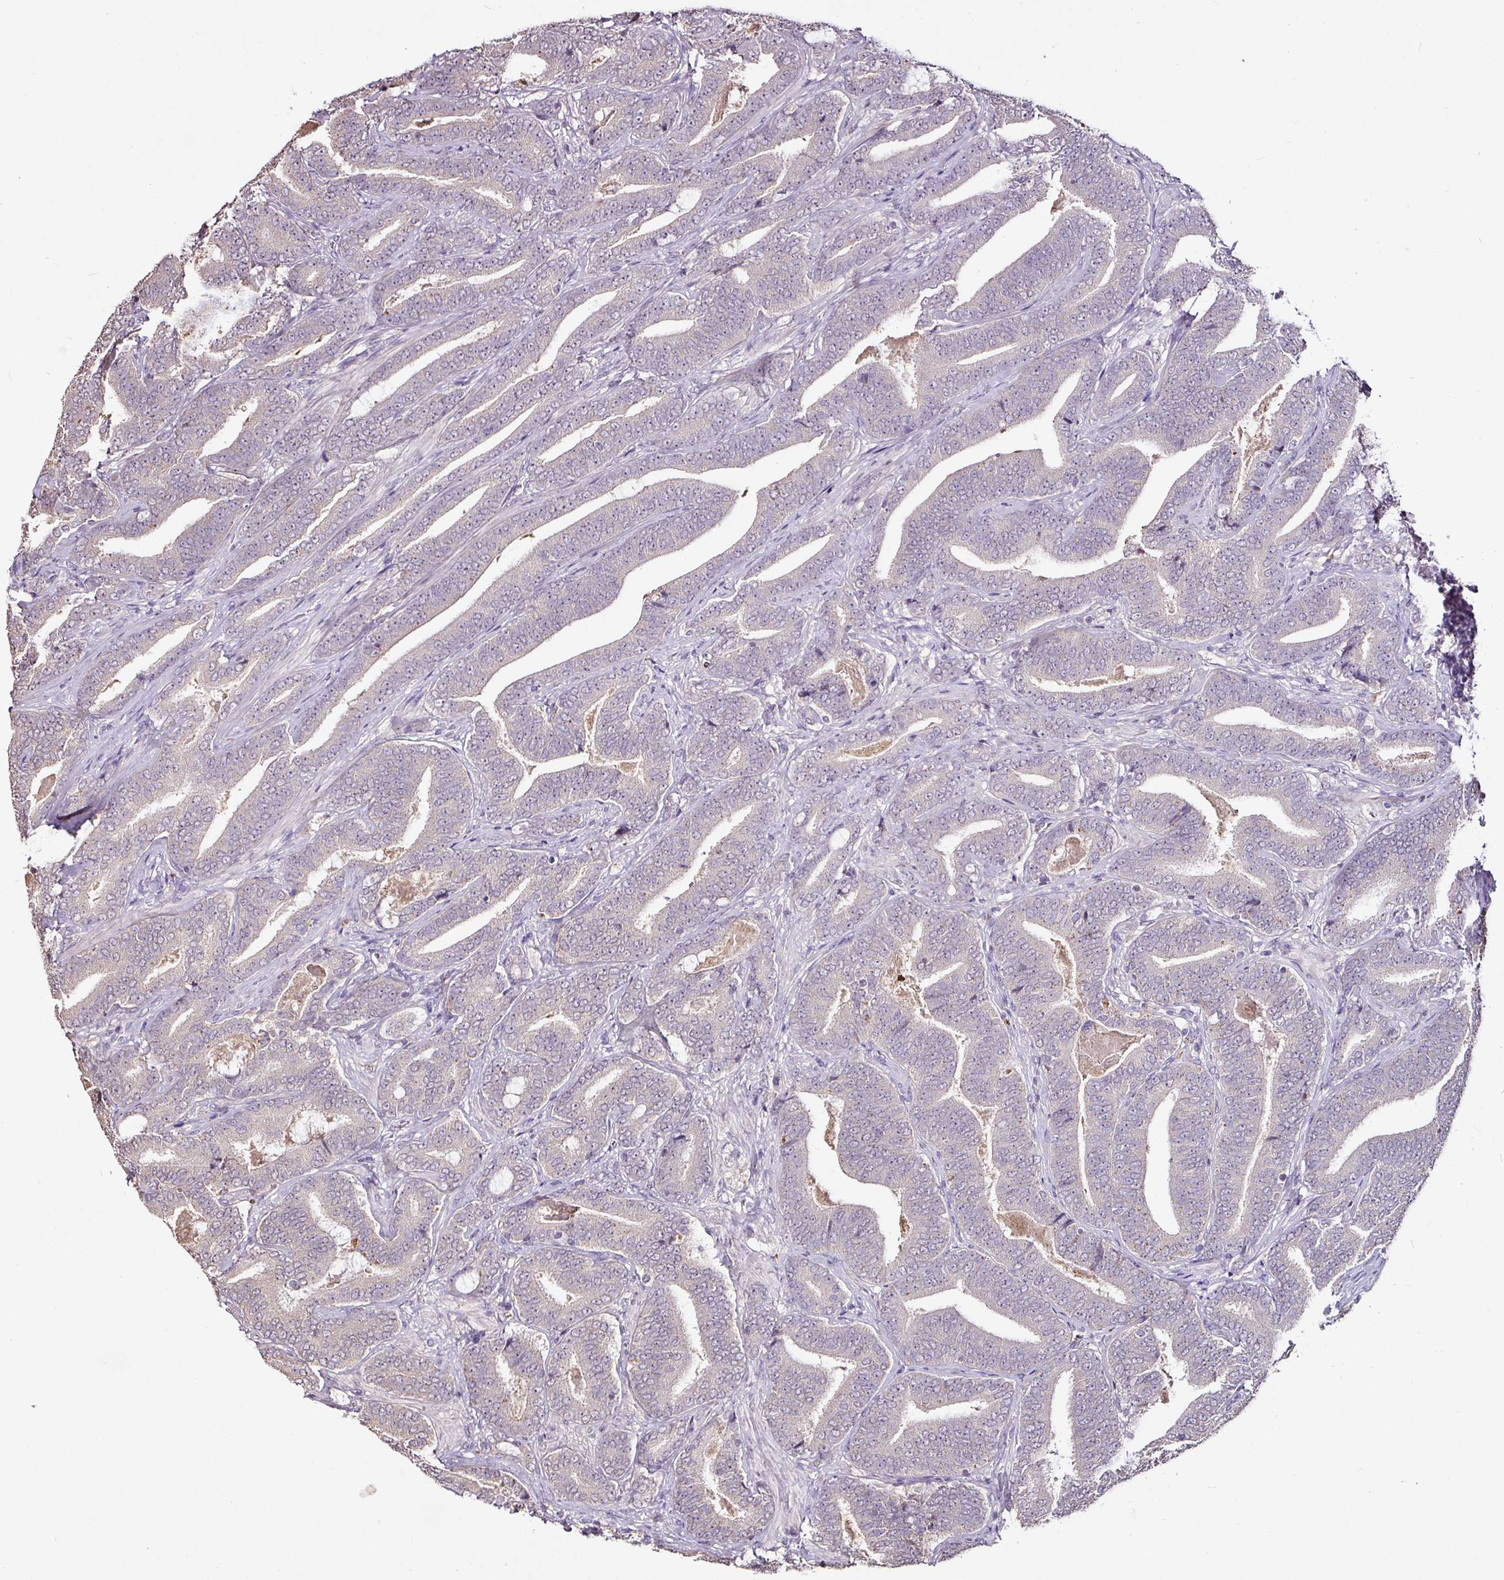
{"staining": {"intensity": "negative", "quantity": "none", "location": "none"}, "tissue": "prostate cancer", "cell_type": "Tumor cells", "image_type": "cancer", "snomed": [{"axis": "morphology", "description": "Adenocarcinoma, Low grade"}, {"axis": "topography", "description": "Prostate and seminal vesicle, NOS"}], "caption": "Prostate cancer was stained to show a protein in brown. There is no significant staining in tumor cells.", "gene": "RPL38", "patient": {"sex": "male", "age": 61}}